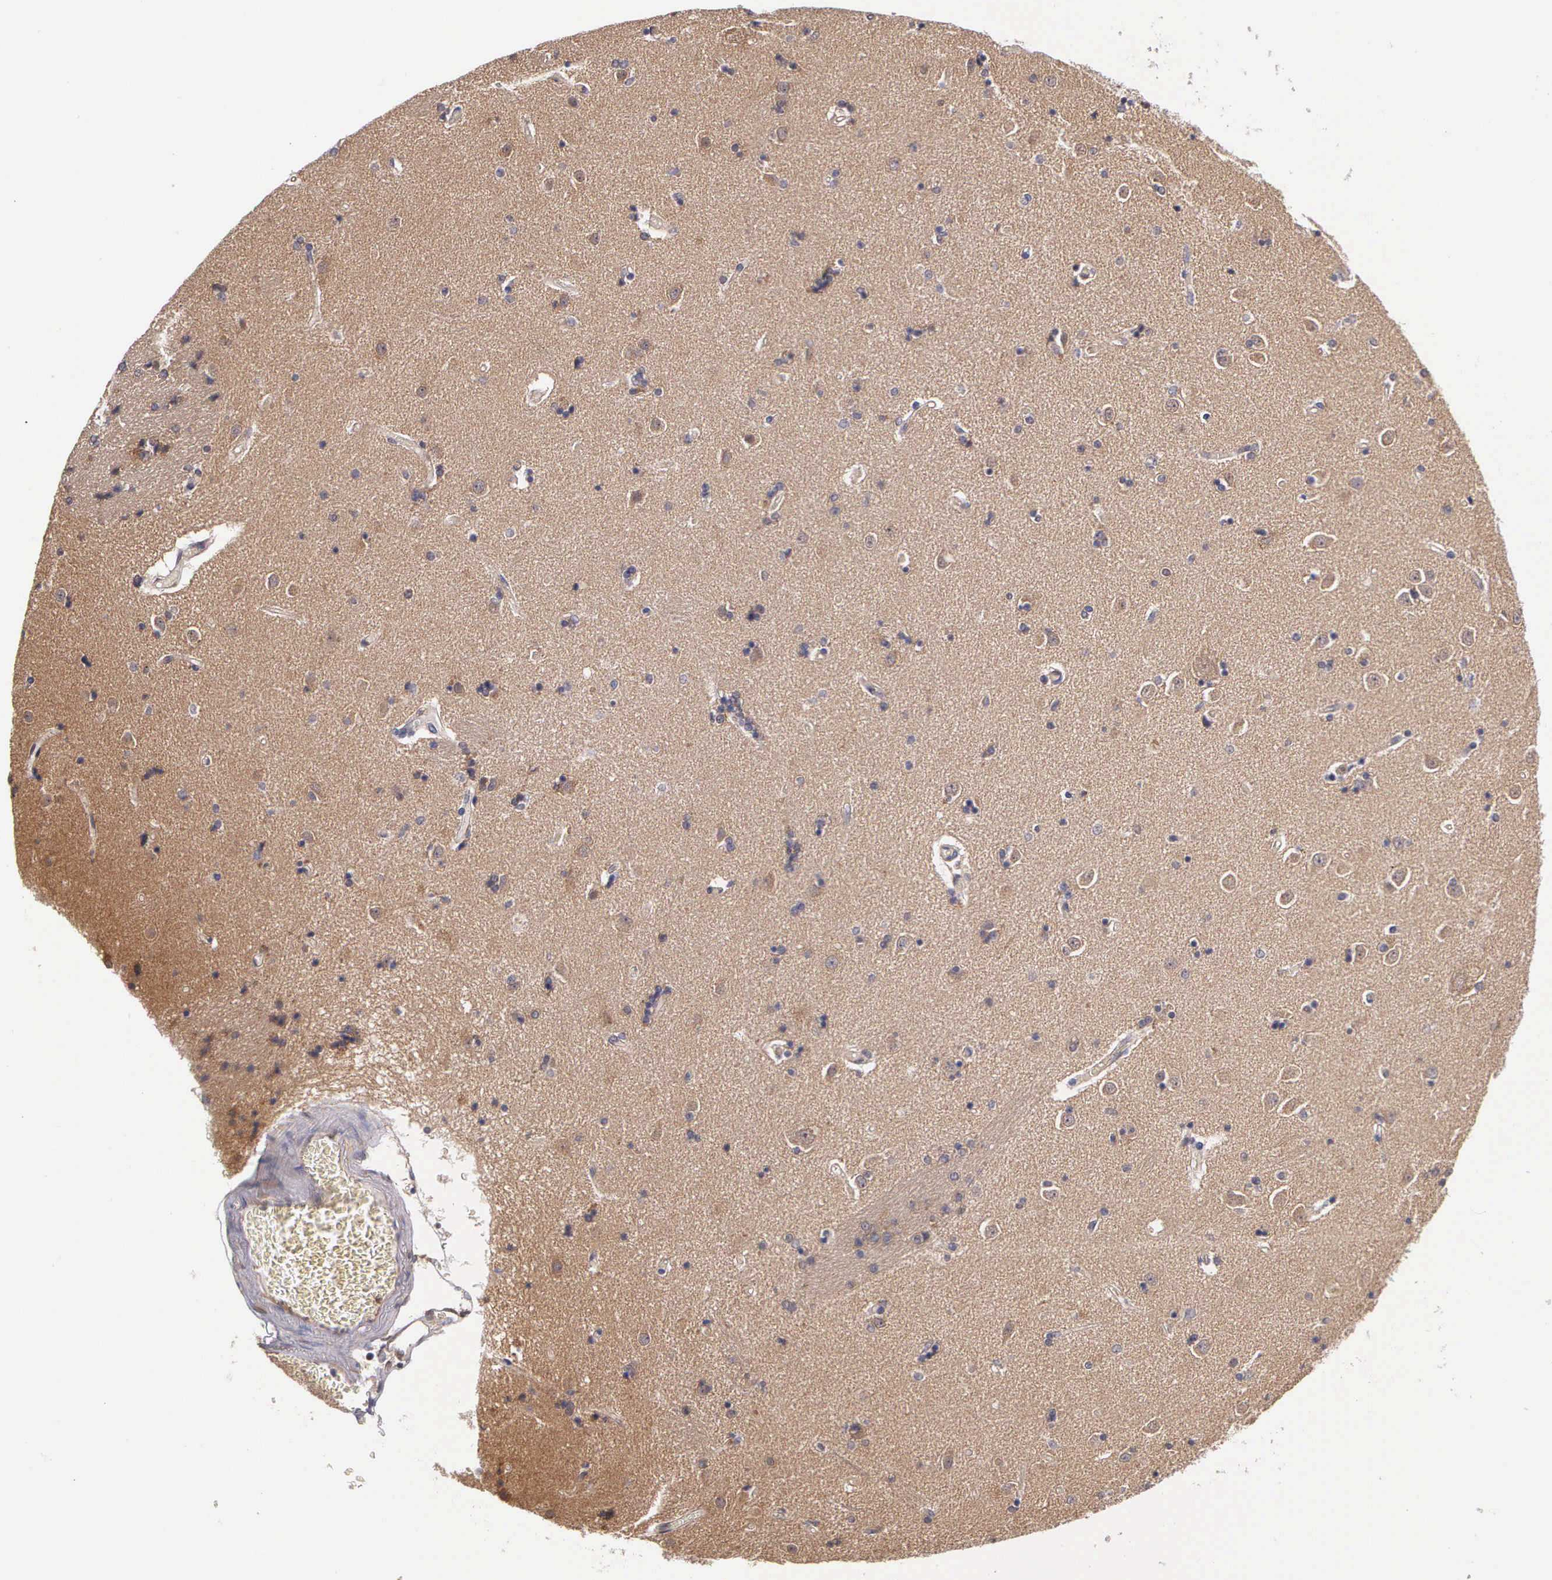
{"staining": {"intensity": "moderate", "quantity": ">75%", "location": "cytoplasmic/membranous"}, "tissue": "caudate", "cell_type": "Neuronal cells", "image_type": "normal", "snomed": [{"axis": "morphology", "description": "Normal tissue, NOS"}, {"axis": "topography", "description": "Lateral ventricle wall"}], "caption": "The micrograph reveals immunohistochemical staining of normal caudate. There is moderate cytoplasmic/membranous positivity is identified in about >75% of neuronal cells.", "gene": "IGBP1P2", "patient": {"sex": "female", "age": 54}}